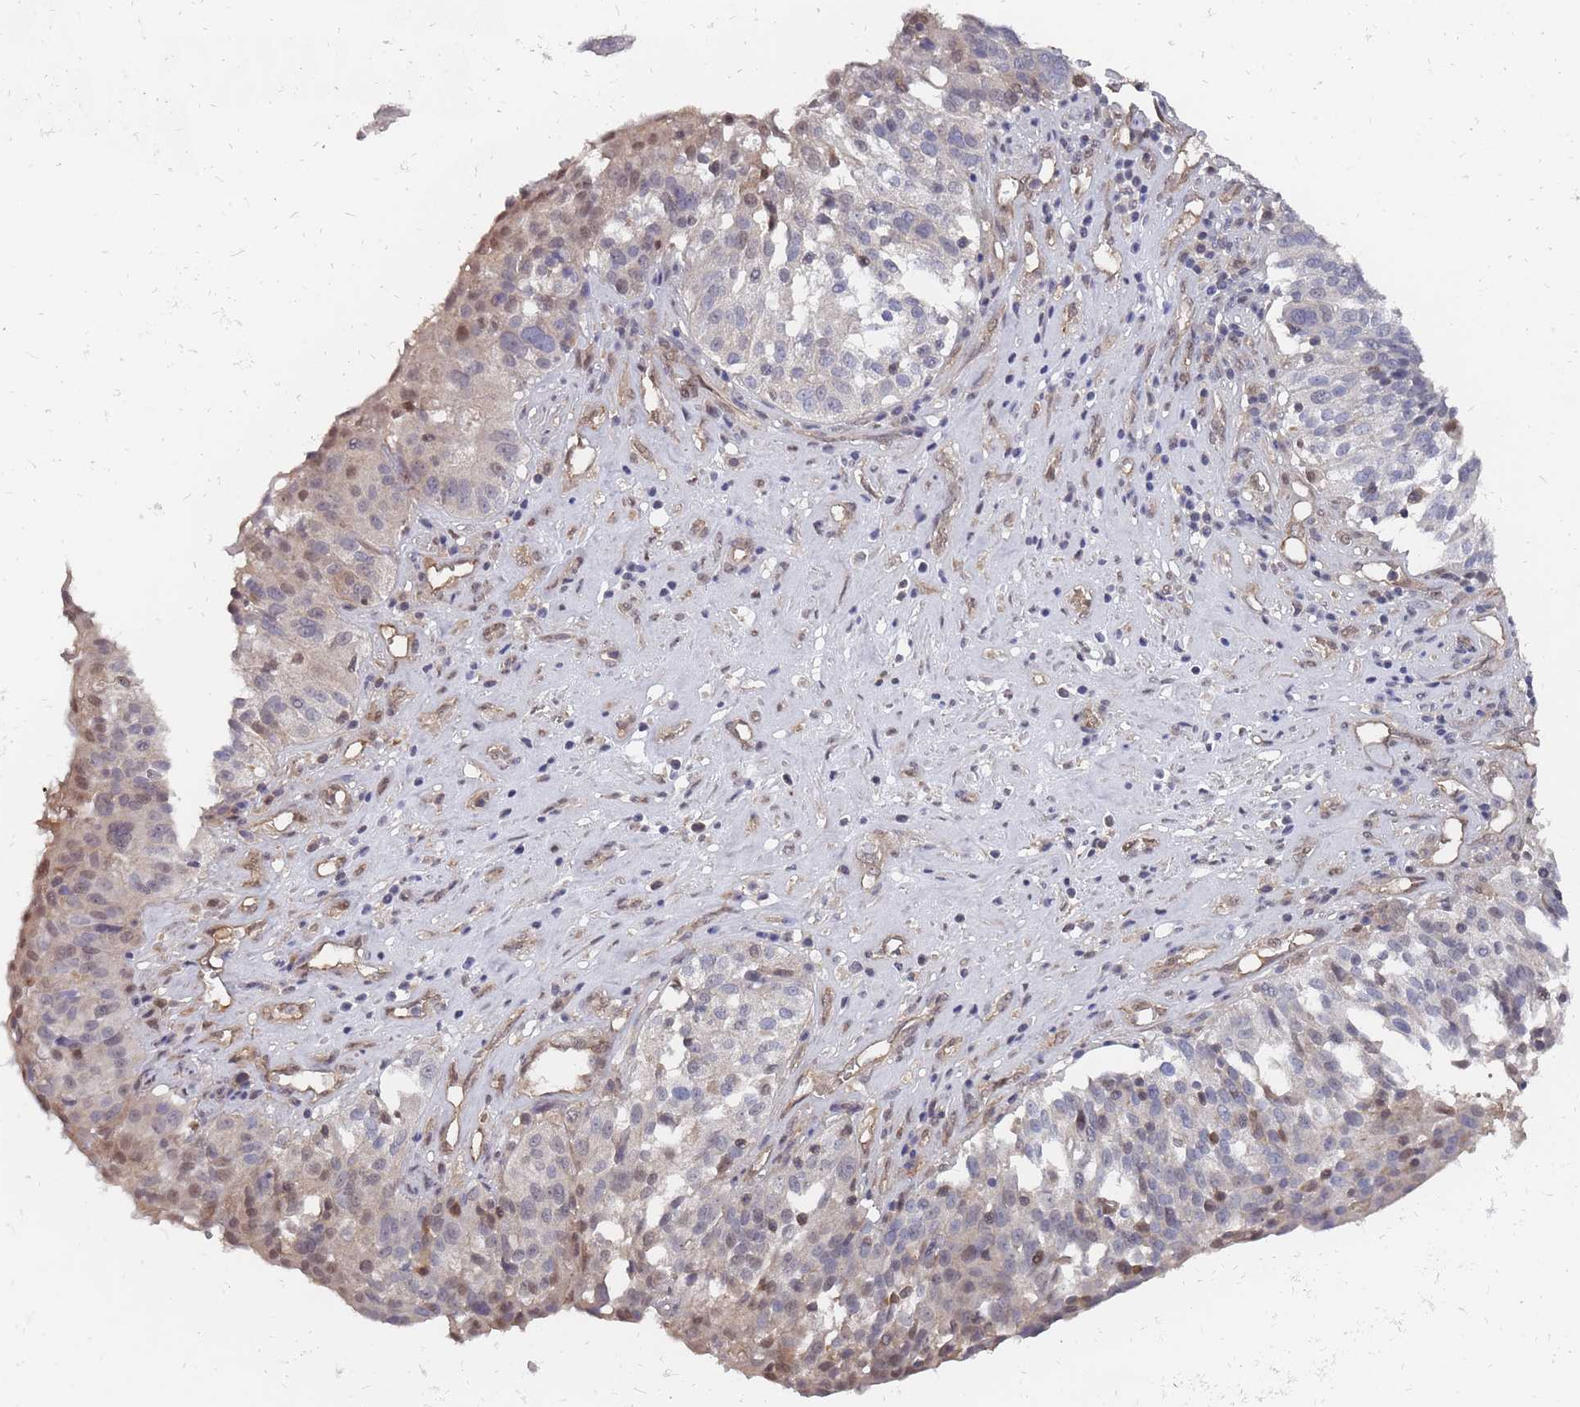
{"staining": {"intensity": "weak", "quantity": "<25%", "location": "cytoplasmic/membranous,nuclear"}, "tissue": "ovarian cancer", "cell_type": "Tumor cells", "image_type": "cancer", "snomed": [{"axis": "morphology", "description": "Cystadenocarcinoma, serous, NOS"}, {"axis": "topography", "description": "Ovary"}], "caption": "Tumor cells are negative for protein expression in human ovarian cancer (serous cystadenocarcinoma).", "gene": "NKD1", "patient": {"sex": "female", "age": 59}}